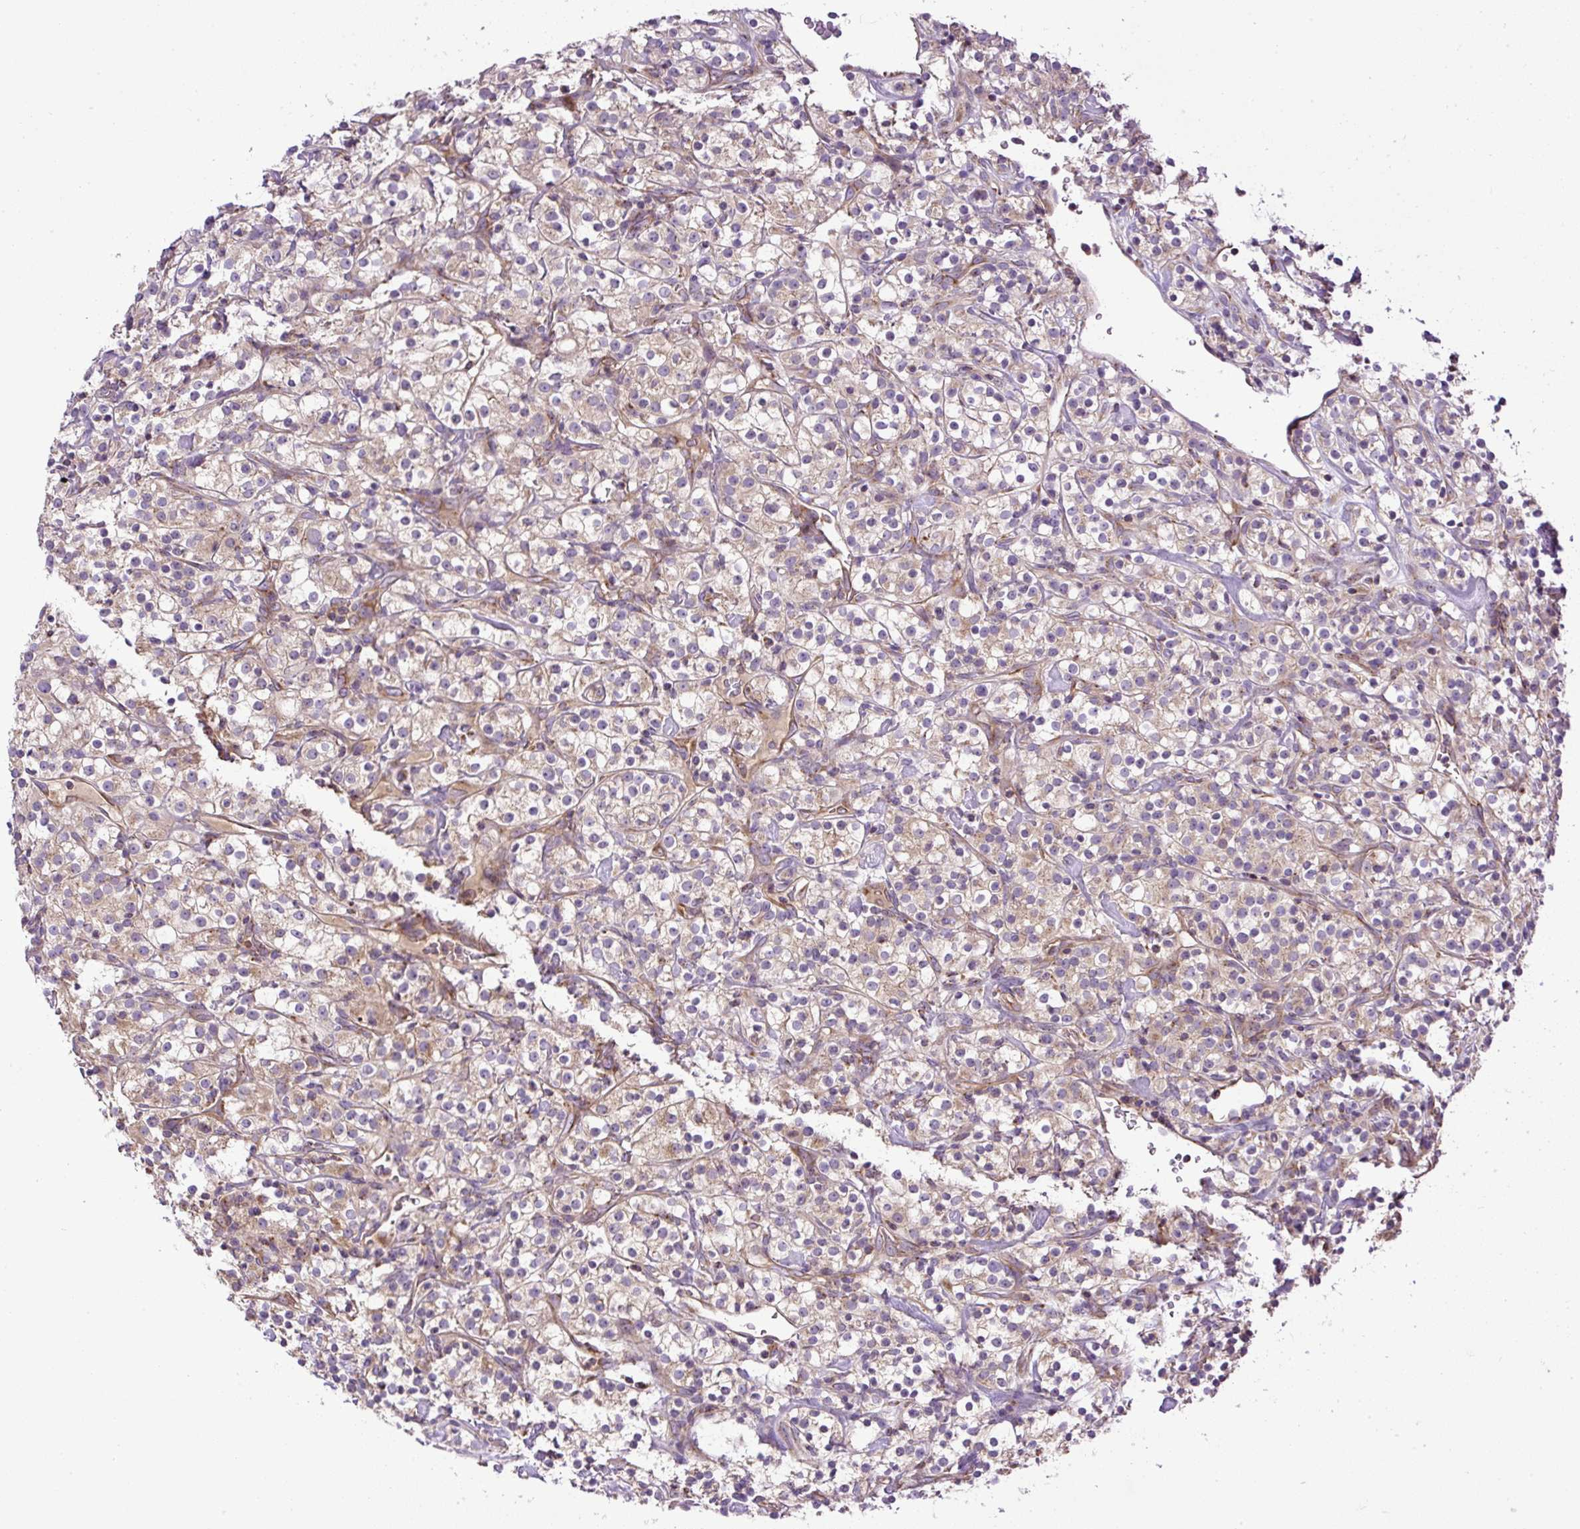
{"staining": {"intensity": "weak", "quantity": "25%-75%", "location": "cytoplasmic/membranous"}, "tissue": "renal cancer", "cell_type": "Tumor cells", "image_type": "cancer", "snomed": [{"axis": "morphology", "description": "Adenocarcinoma, NOS"}, {"axis": "topography", "description": "Kidney"}], "caption": "DAB (3,3'-diaminobenzidine) immunohistochemical staining of human renal cancer (adenocarcinoma) shows weak cytoplasmic/membranous protein staining in approximately 25%-75% of tumor cells.", "gene": "ZNF547", "patient": {"sex": "male", "age": 77}}